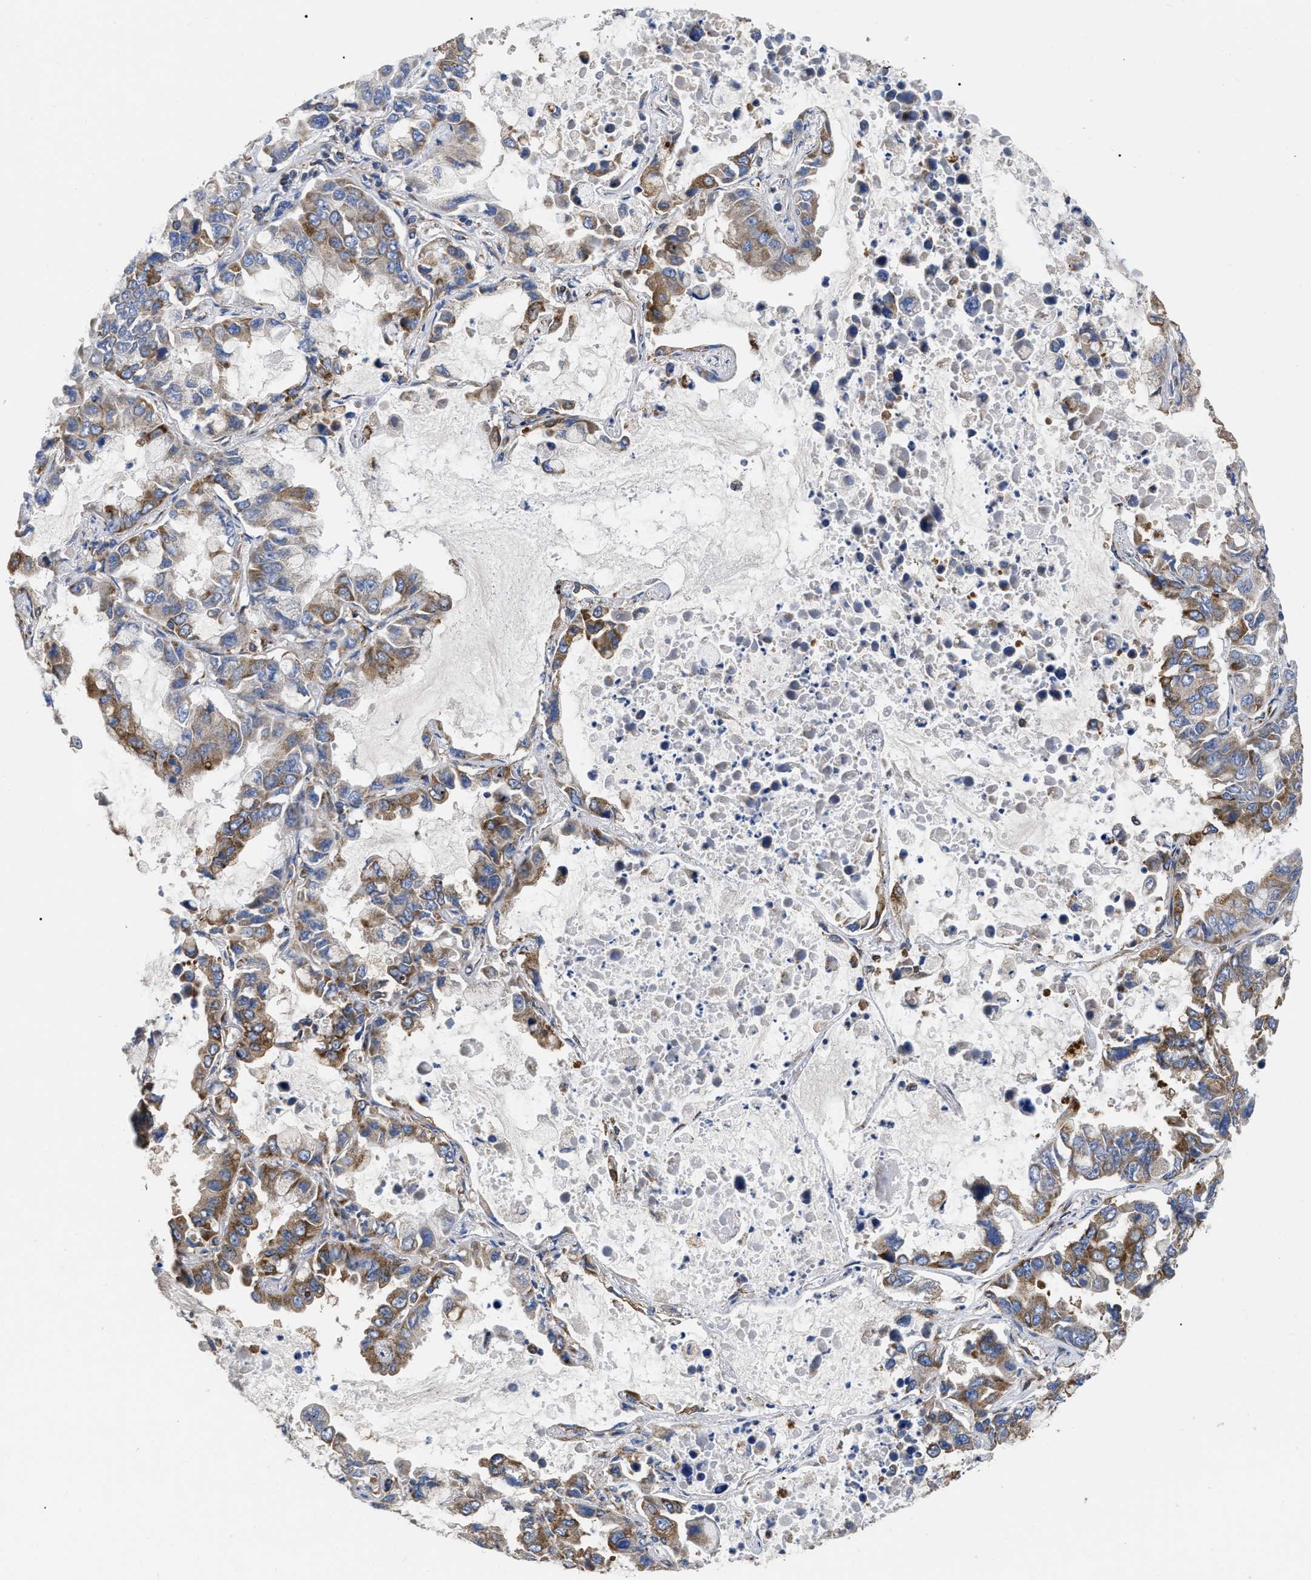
{"staining": {"intensity": "moderate", "quantity": ">75%", "location": "cytoplasmic/membranous"}, "tissue": "lung cancer", "cell_type": "Tumor cells", "image_type": "cancer", "snomed": [{"axis": "morphology", "description": "Adenocarcinoma, NOS"}, {"axis": "topography", "description": "Lung"}], "caption": "Tumor cells exhibit medium levels of moderate cytoplasmic/membranous staining in approximately >75% of cells in human lung cancer (adenocarcinoma).", "gene": "FAM120A", "patient": {"sex": "male", "age": 64}}